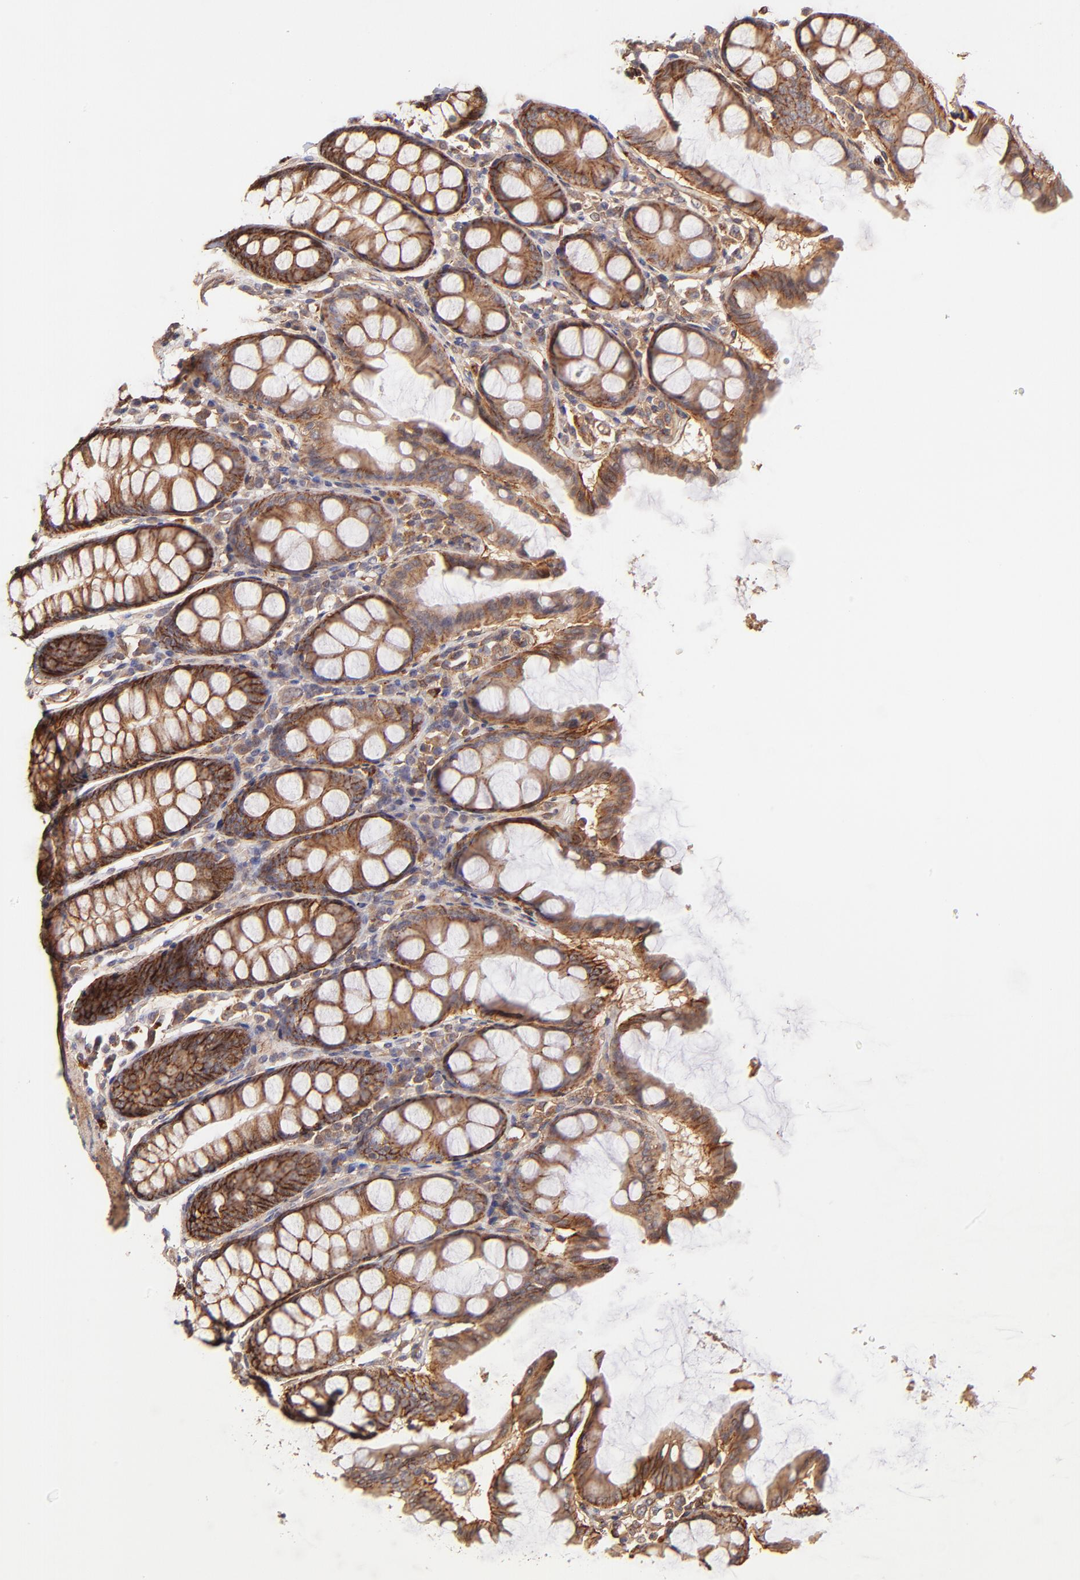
{"staining": {"intensity": "moderate", "quantity": ">75%", "location": "cytoplasmic/membranous"}, "tissue": "colon", "cell_type": "Endothelial cells", "image_type": "normal", "snomed": [{"axis": "morphology", "description": "Normal tissue, NOS"}, {"axis": "topography", "description": "Colon"}], "caption": "A brown stain highlights moderate cytoplasmic/membranous staining of a protein in endothelial cells of unremarkable human colon. The protein is shown in brown color, while the nuclei are stained blue.", "gene": "ITGB1", "patient": {"sex": "female", "age": 61}}